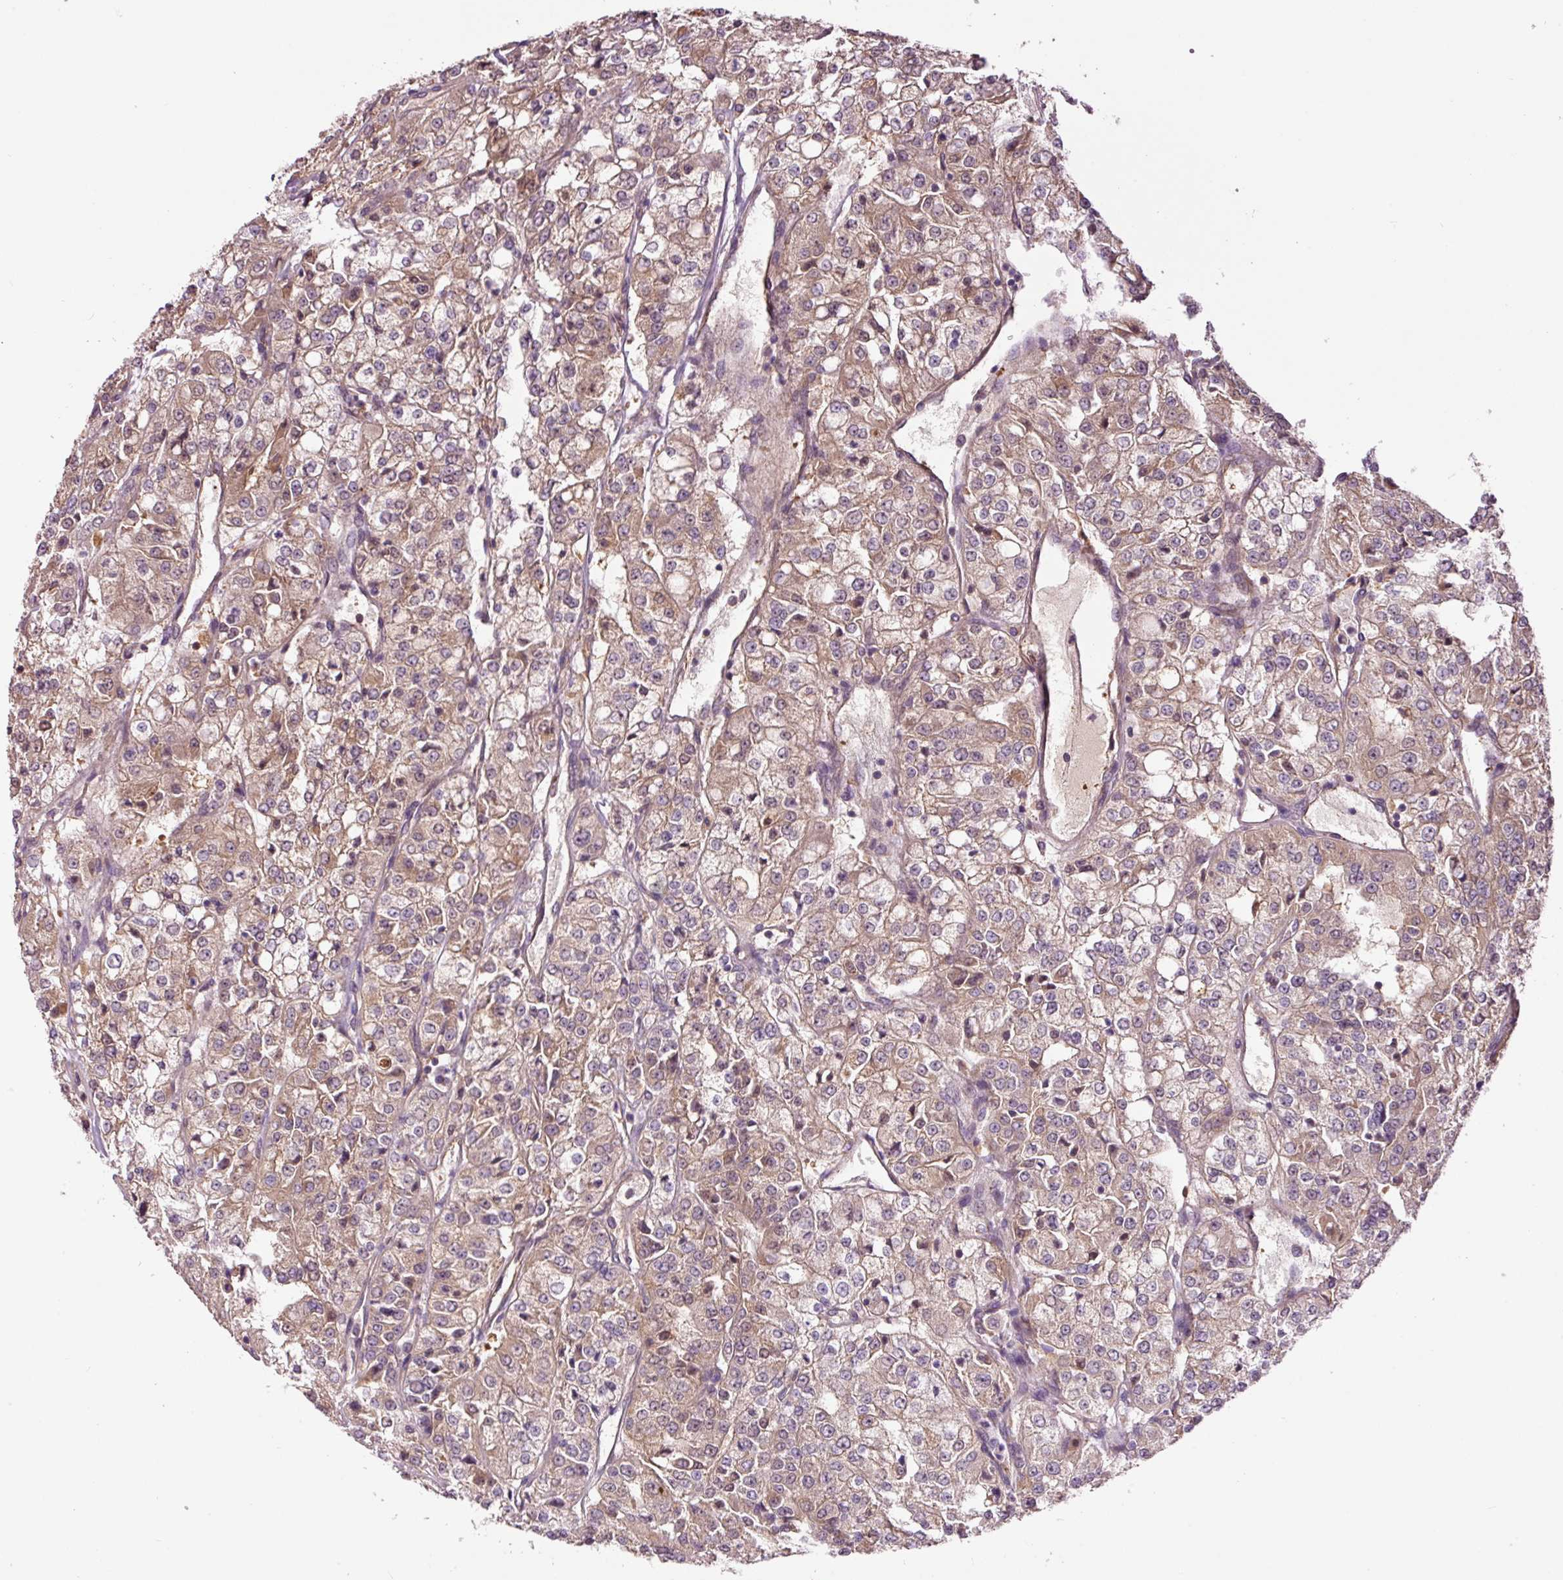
{"staining": {"intensity": "weak", "quantity": ">75%", "location": "cytoplasmic/membranous"}, "tissue": "renal cancer", "cell_type": "Tumor cells", "image_type": "cancer", "snomed": [{"axis": "morphology", "description": "Adenocarcinoma, NOS"}, {"axis": "topography", "description": "Kidney"}], "caption": "Brown immunohistochemical staining in human renal cancer (adenocarcinoma) shows weak cytoplasmic/membranous positivity in about >75% of tumor cells.", "gene": "PCK2", "patient": {"sex": "female", "age": 63}}